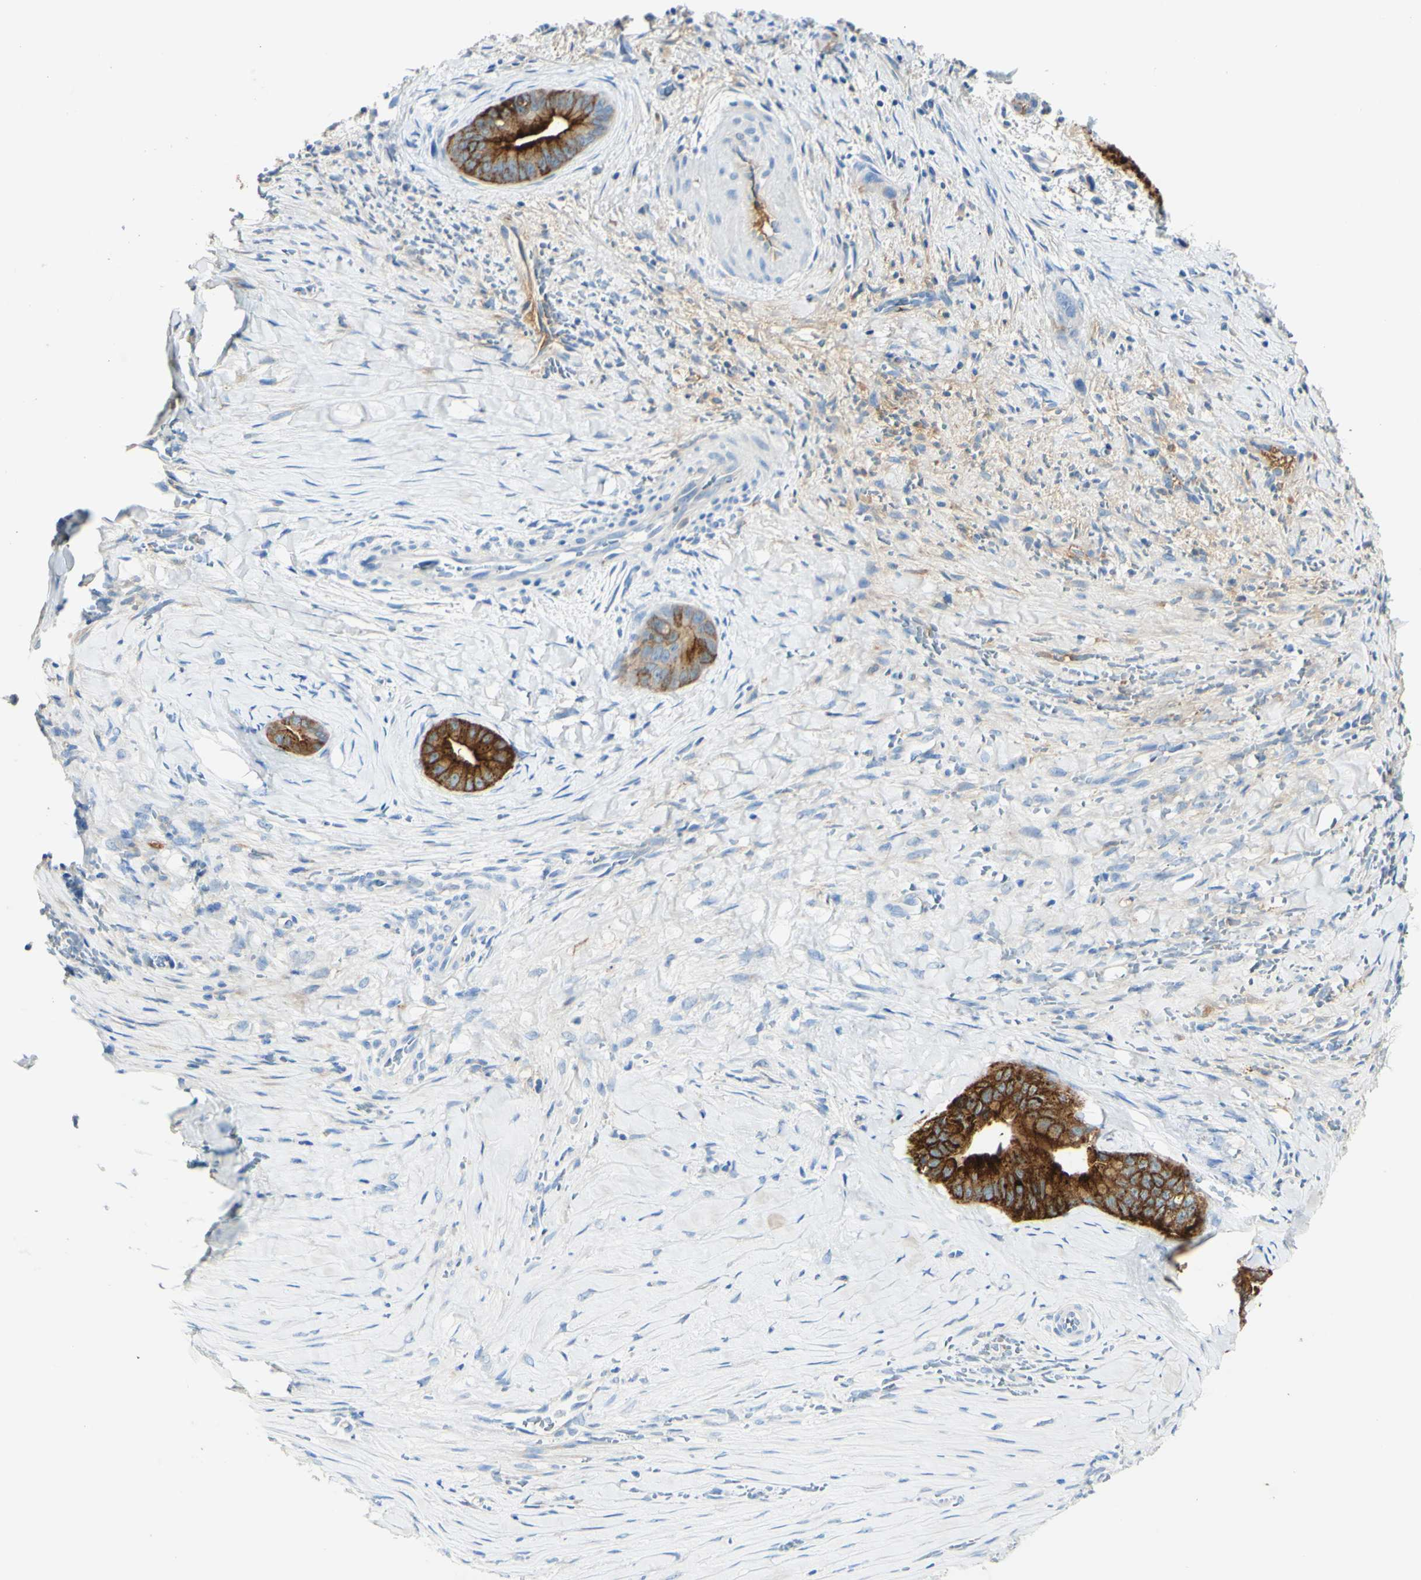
{"staining": {"intensity": "moderate", "quantity": "25%-75%", "location": "cytoplasmic/membranous"}, "tissue": "liver cancer", "cell_type": "Tumor cells", "image_type": "cancer", "snomed": [{"axis": "morphology", "description": "Cholangiocarcinoma"}, {"axis": "topography", "description": "Liver"}], "caption": "There is medium levels of moderate cytoplasmic/membranous expression in tumor cells of liver cancer, as demonstrated by immunohistochemical staining (brown color).", "gene": "PIGR", "patient": {"sex": "female", "age": 55}}